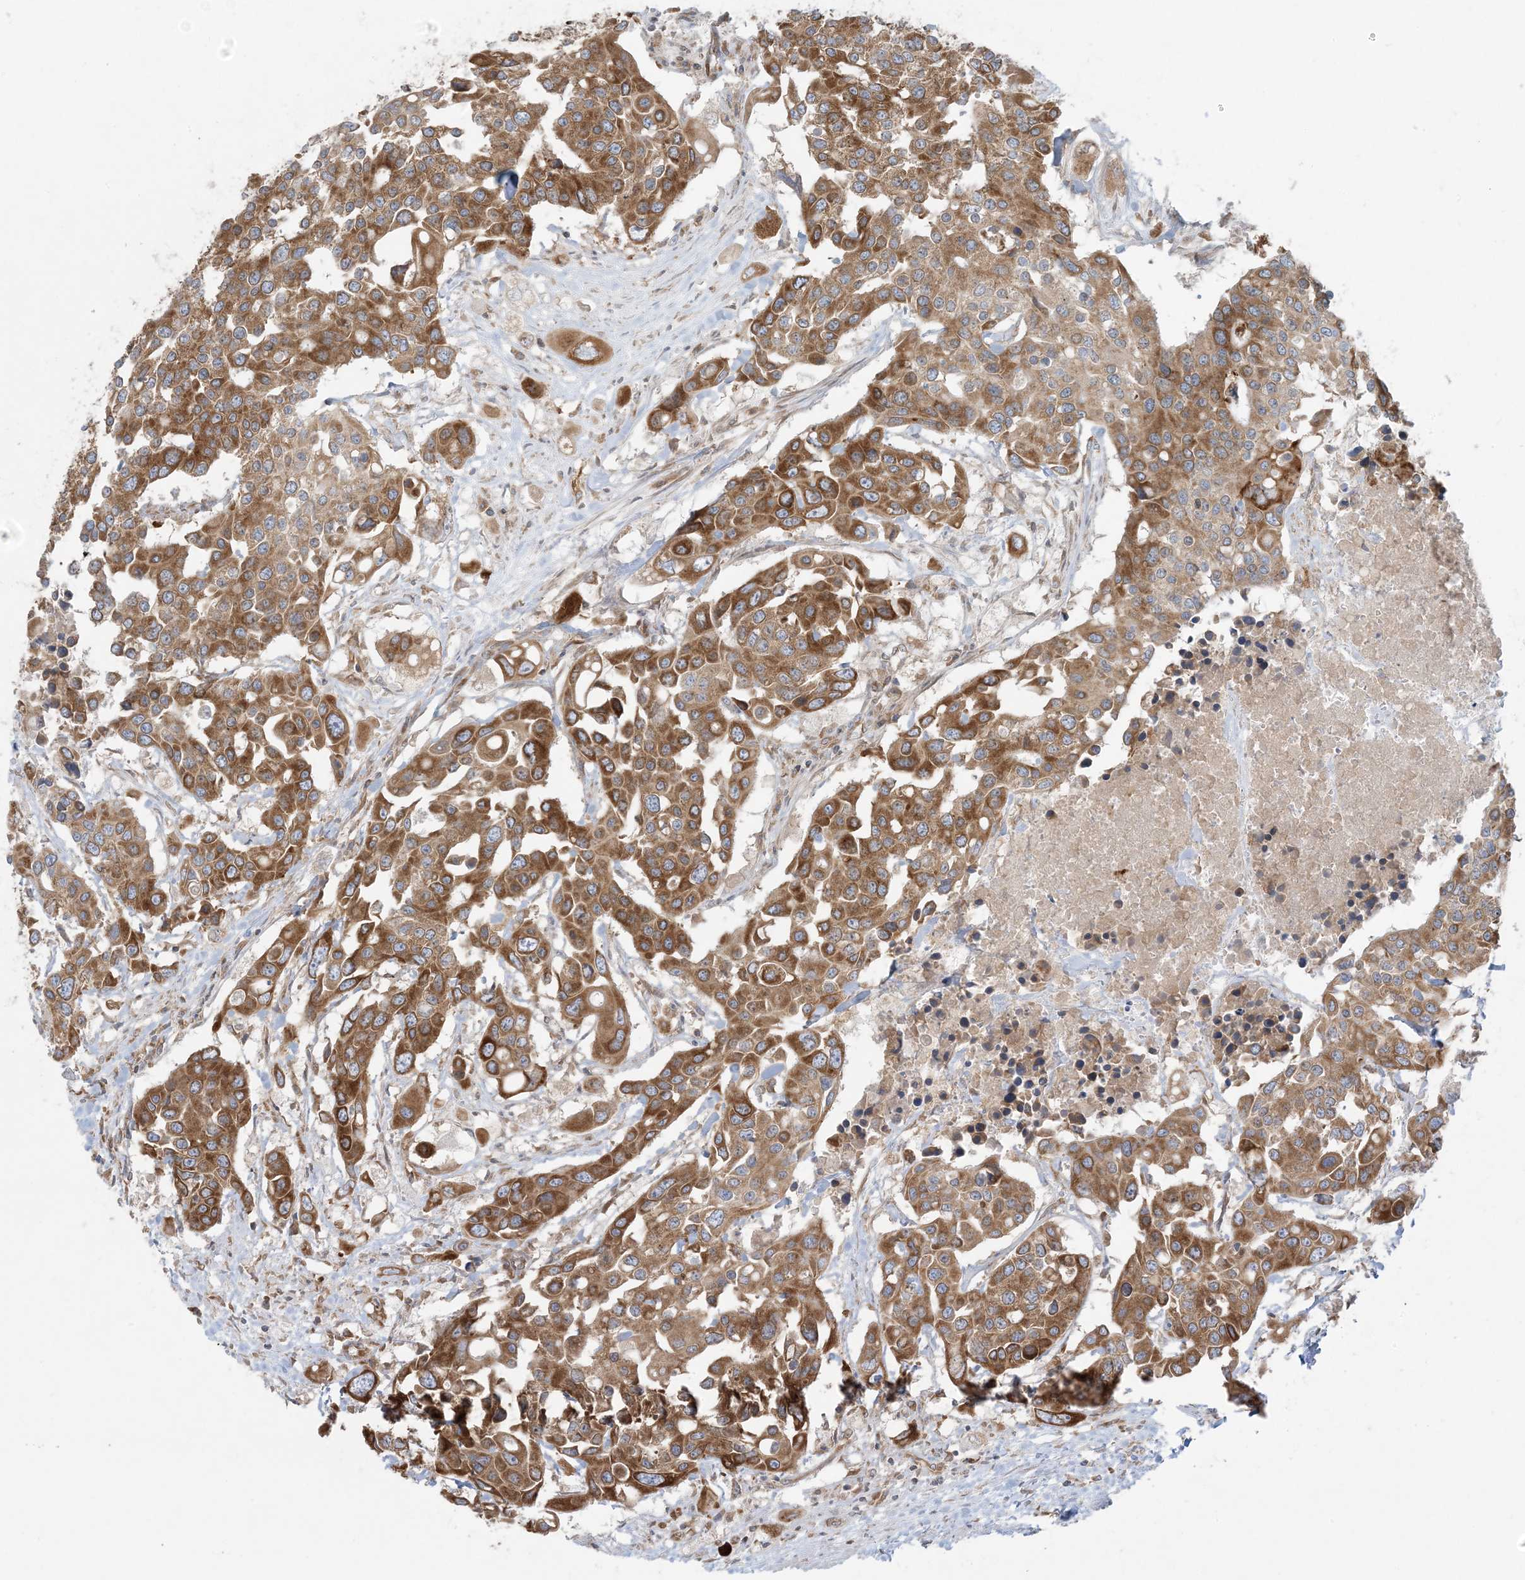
{"staining": {"intensity": "moderate", "quantity": ">75%", "location": "cytoplasmic/membranous"}, "tissue": "colorectal cancer", "cell_type": "Tumor cells", "image_type": "cancer", "snomed": [{"axis": "morphology", "description": "Adenocarcinoma, NOS"}, {"axis": "topography", "description": "Colon"}], "caption": "Immunohistochemistry (IHC) (DAB) staining of human colorectal cancer (adenocarcinoma) exhibits moderate cytoplasmic/membranous protein positivity in approximately >75% of tumor cells.", "gene": "UBXN4", "patient": {"sex": "male", "age": 77}}